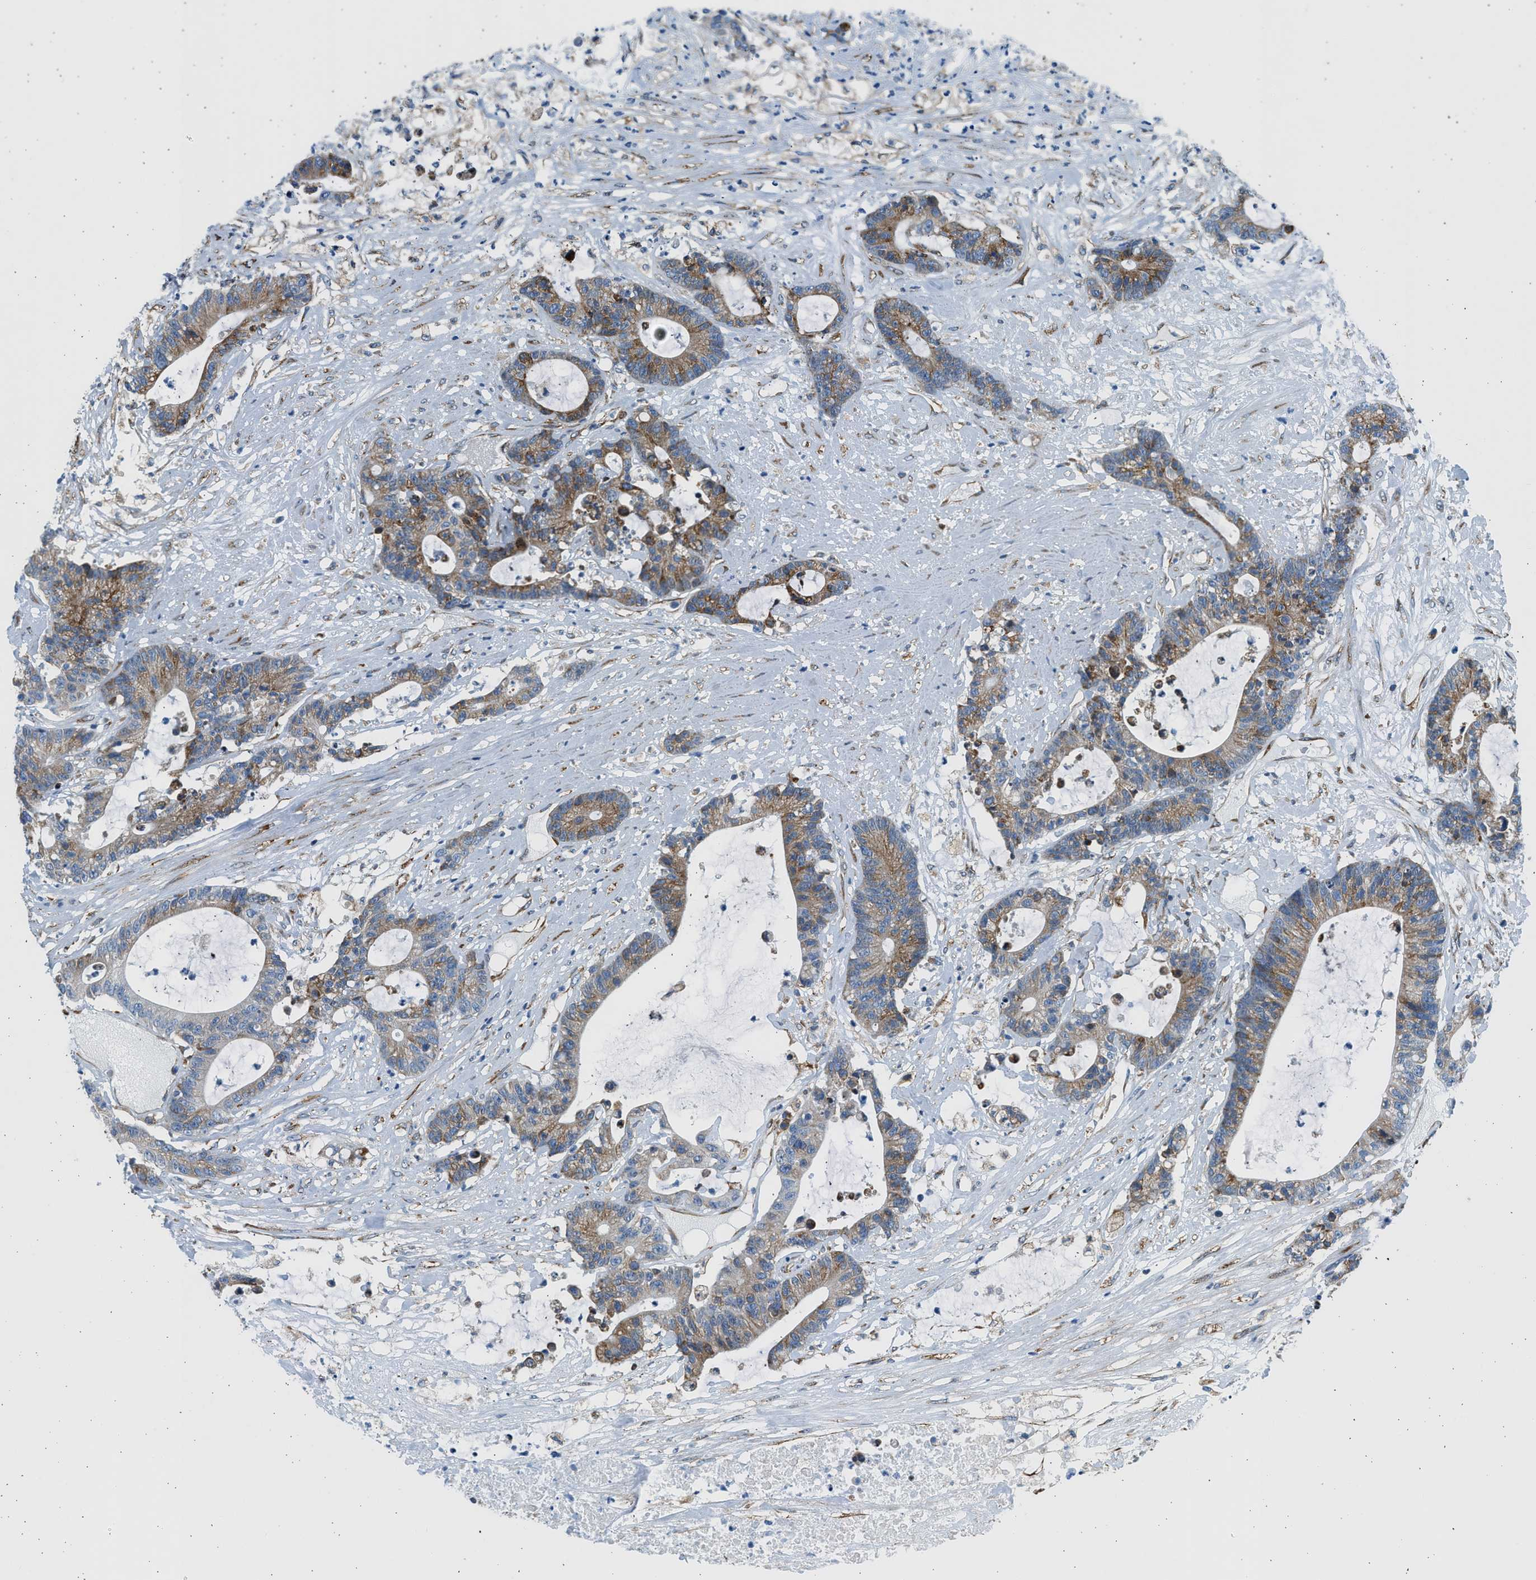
{"staining": {"intensity": "strong", "quantity": "25%-75%", "location": "cytoplasmic/membranous"}, "tissue": "colorectal cancer", "cell_type": "Tumor cells", "image_type": "cancer", "snomed": [{"axis": "morphology", "description": "Adenocarcinoma, NOS"}, {"axis": "topography", "description": "Colon"}], "caption": "High-magnification brightfield microscopy of colorectal cancer (adenocarcinoma) stained with DAB (brown) and counterstained with hematoxylin (blue). tumor cells exhibit strong cytoplasmic/membranous positivity is appreciated in approximately25%-75% of cells.", "gene": "CNTN6", "patient": {"sex": "female", "age": 84}}